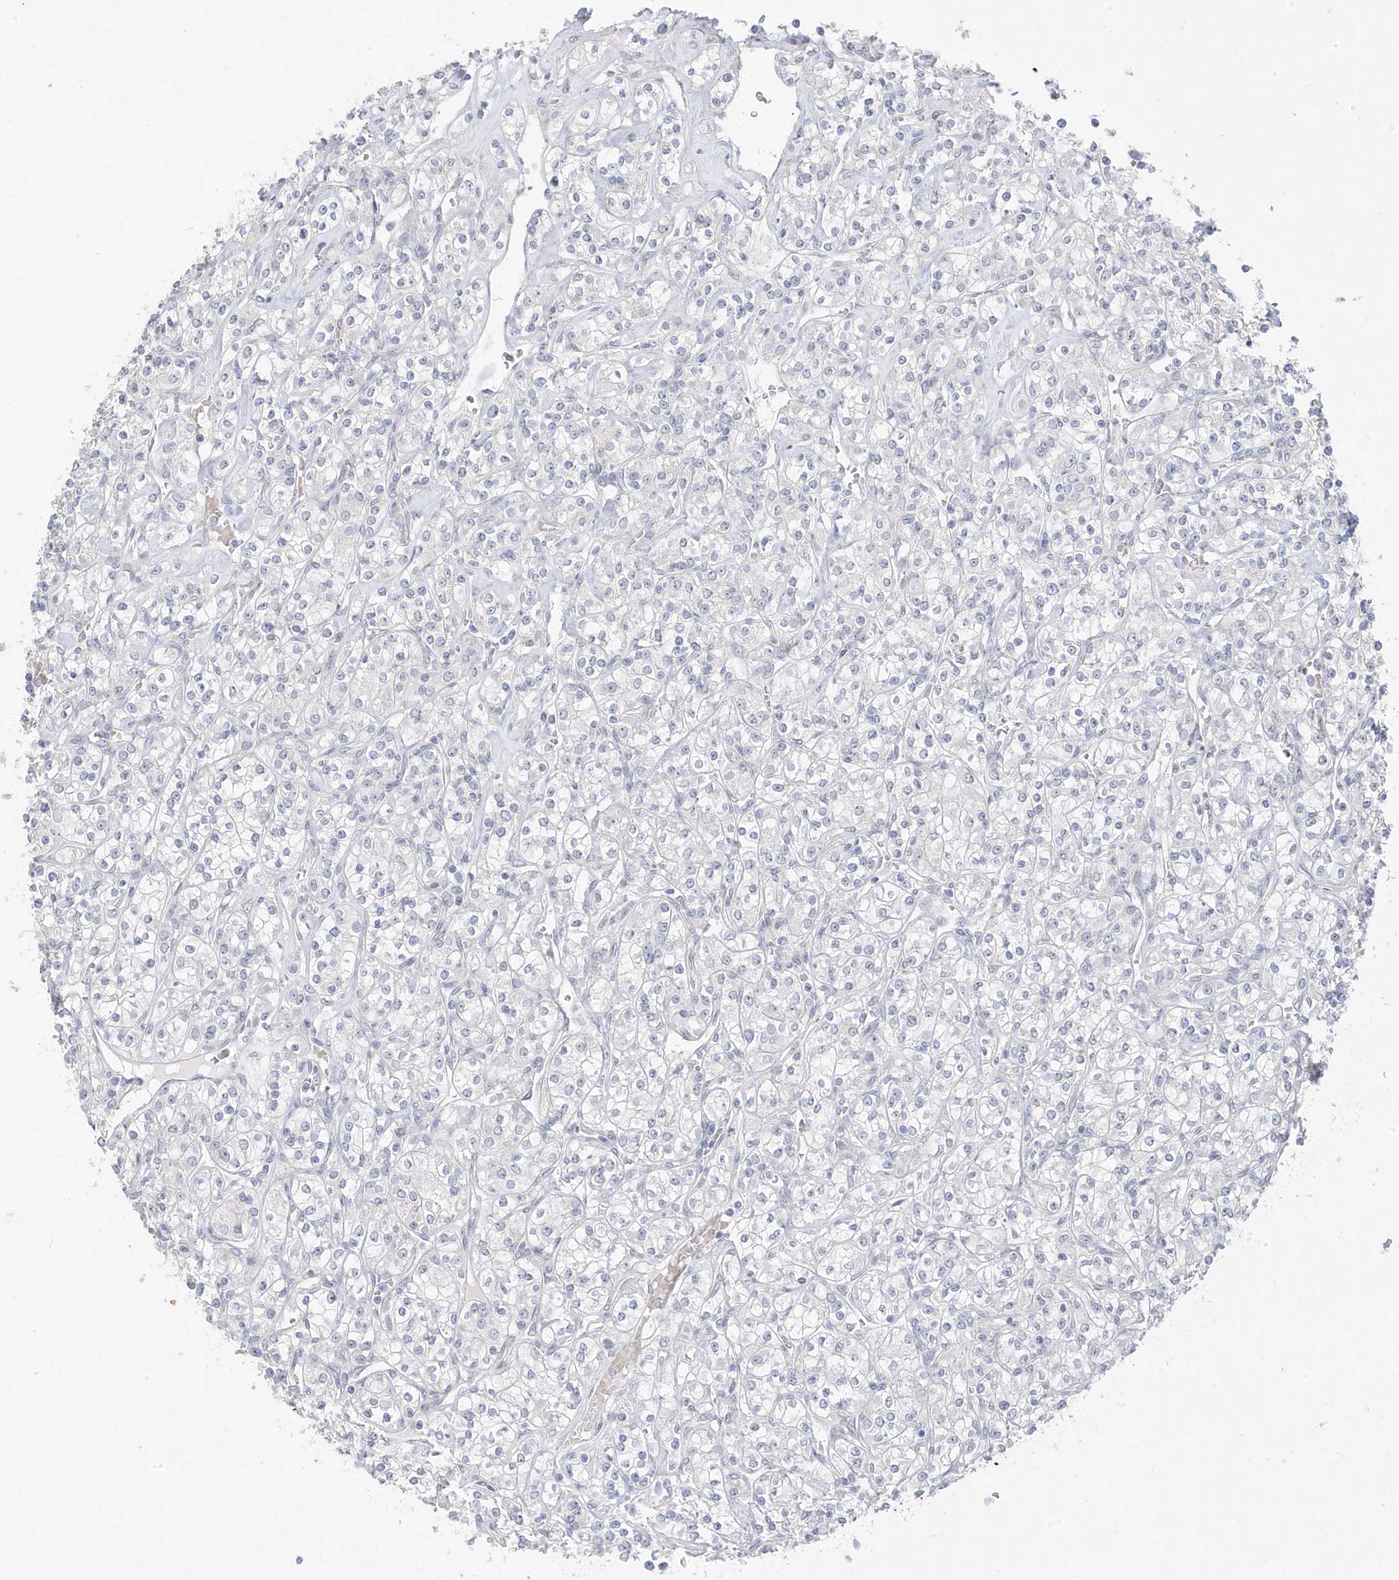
{"staining": {"intensity": "negative", "quantity": "none", "location": "none"}, "tissue": "renal cancer", "cell_type": "Tumor cells", "image_type": "cancer", "snomed": [{"axis": "morphology", "description": "Adenocarcinoma, NOS"}, {"axis": "topography", "description": "Kidney"}], "caption": "High power microscopy histopathology image of an immunohistochemistry (IHC) histopathology image of renal cancer, revealing no significant staining in tumor cells.", "gene": "GTPBP6", "patient": {"sex": "male", "age": 77}}